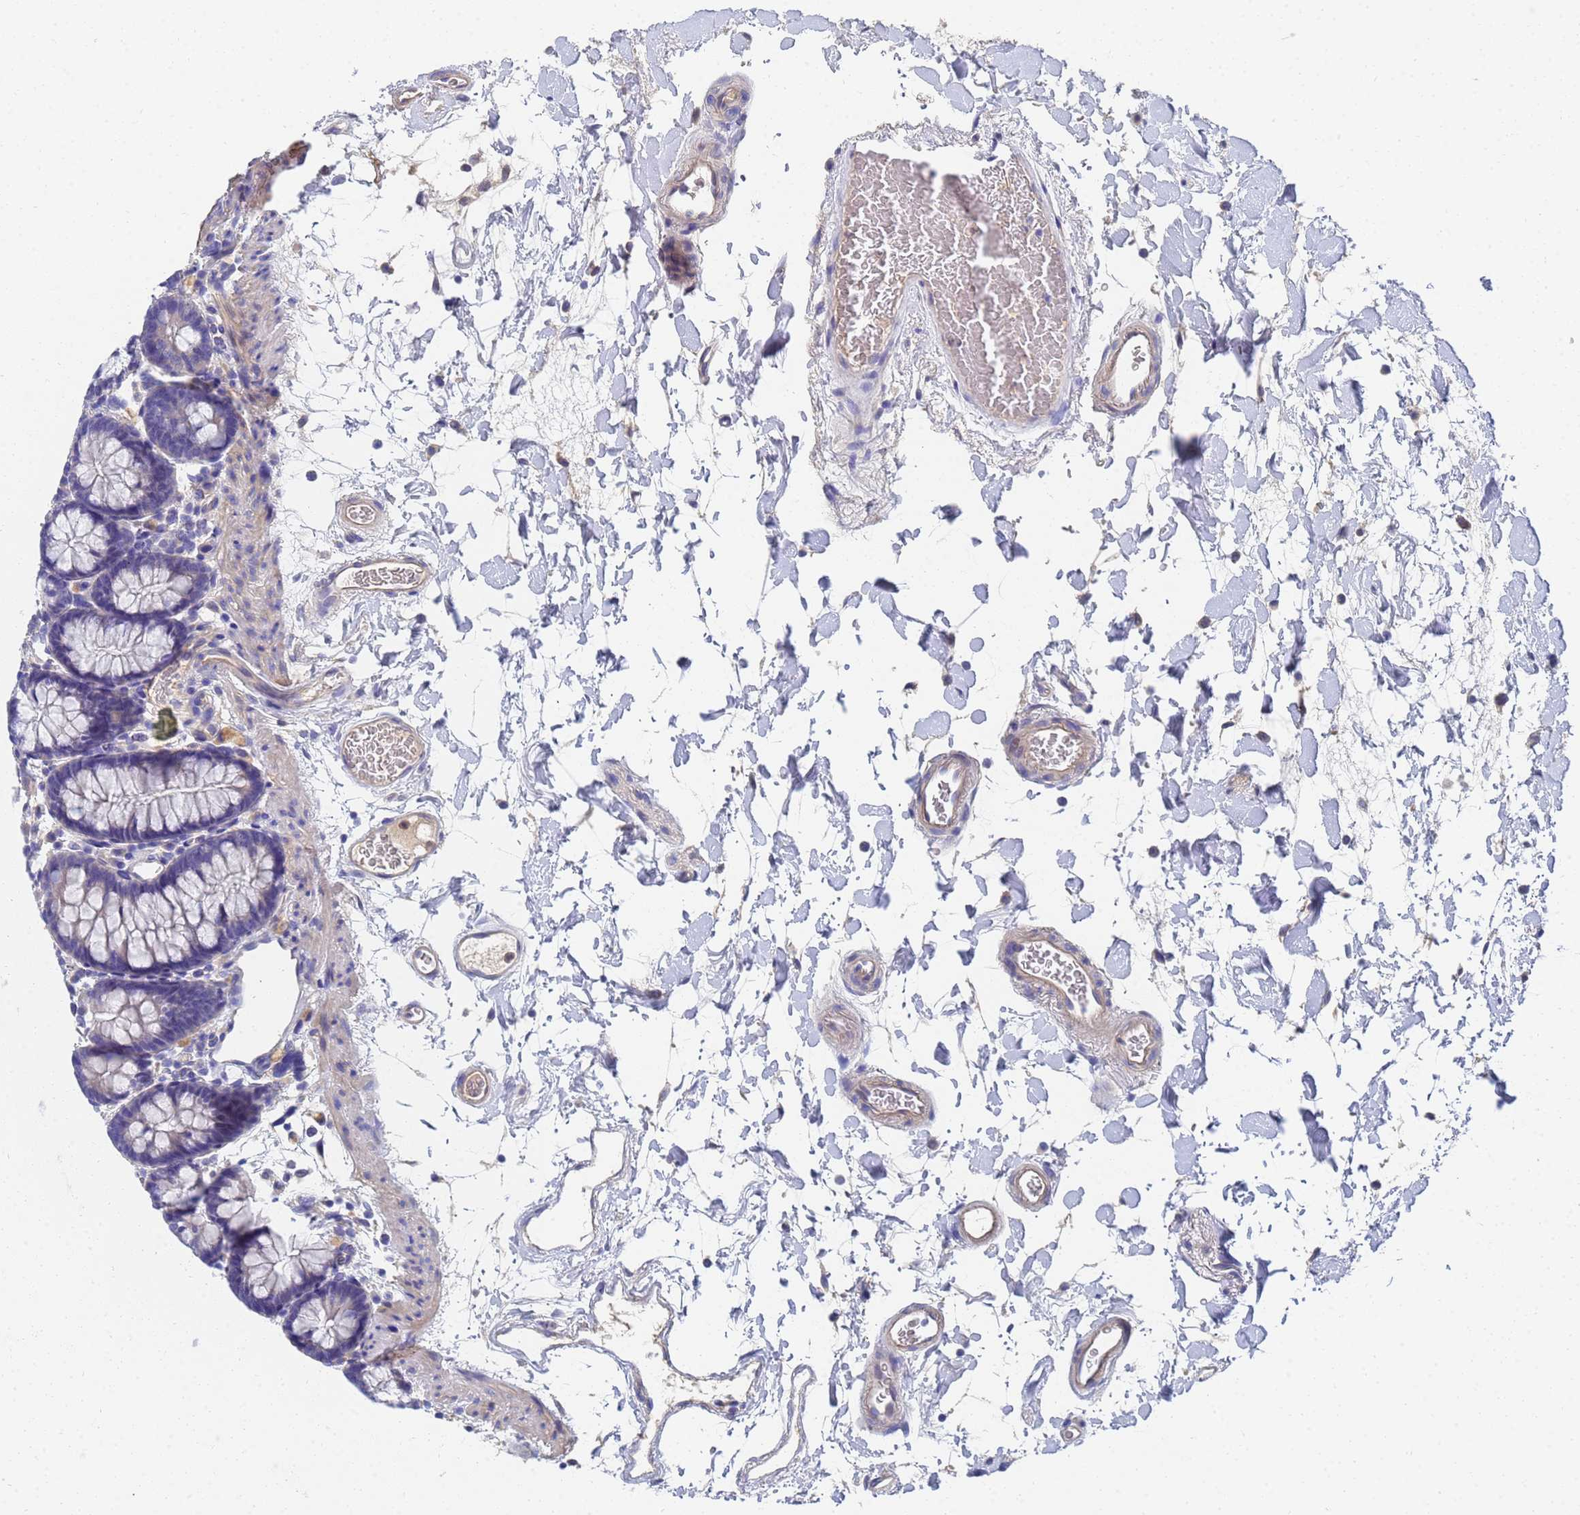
{"staining": {"intensity": "weak", "quantity": "25%-75%", "location": "cytoplasmic/membranous"}, "tissue": "colon", "cell_type": "Endothelial cells", "image_type": "normal", "snomed": [{"axis": "morphology", "description": "Normal tissue, NOS"}, {"axis": "topography", "description": "Colon"}], "caption": "Immunohistochemical staining of benign colon reveals low levels of weak cytoplasmic/membranous expression in approximately 25%-75% of endothelial cells. (DAB (3,3'-diaminobenzidine) IHC, brown staining for protein, blue staining for nuclei).", "gene": "LBX2", "patient": {"sex": "male", "age": 75}}